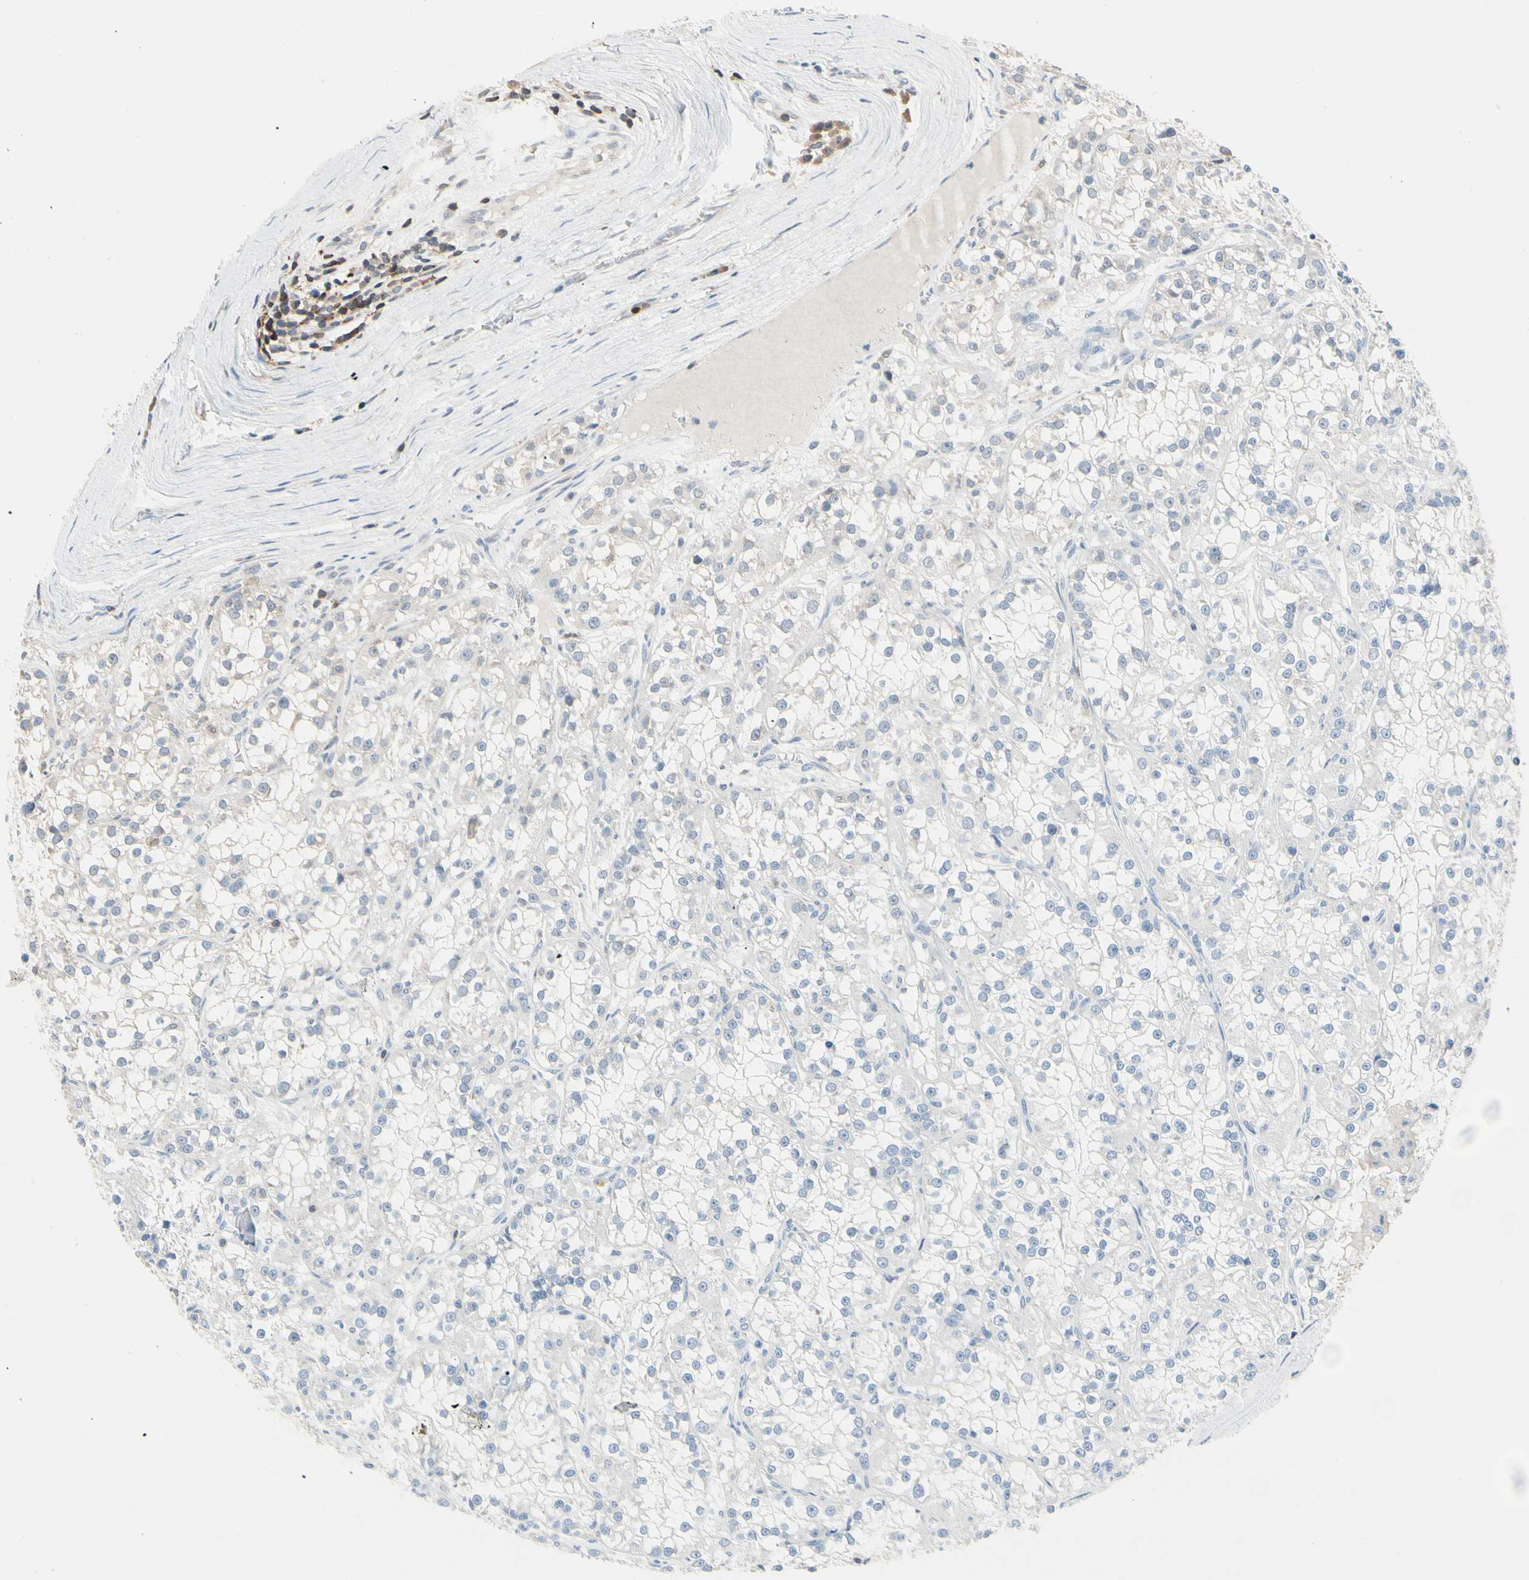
{"staining": {"intensity": "negative", "quantity": "none", "location": "none"}, "tissue": "renal cancer", "cell_type": "Tumor cells", "image_type": "cancer", "snomed": [{"axis": "morphology", "description": "Adenocarcinoma, NOS"}, {"axis": "topography", "description": "Kidney"}], "caption": "IHC image of neoplastic tissue: human renal adenocarcinoma stained with DAB (3,3'-diaminobenzidine) displays no significant protein positivity in tumor cells.", "gene": "NFATC2", "patient": {"sex": "female", "age": 52}}